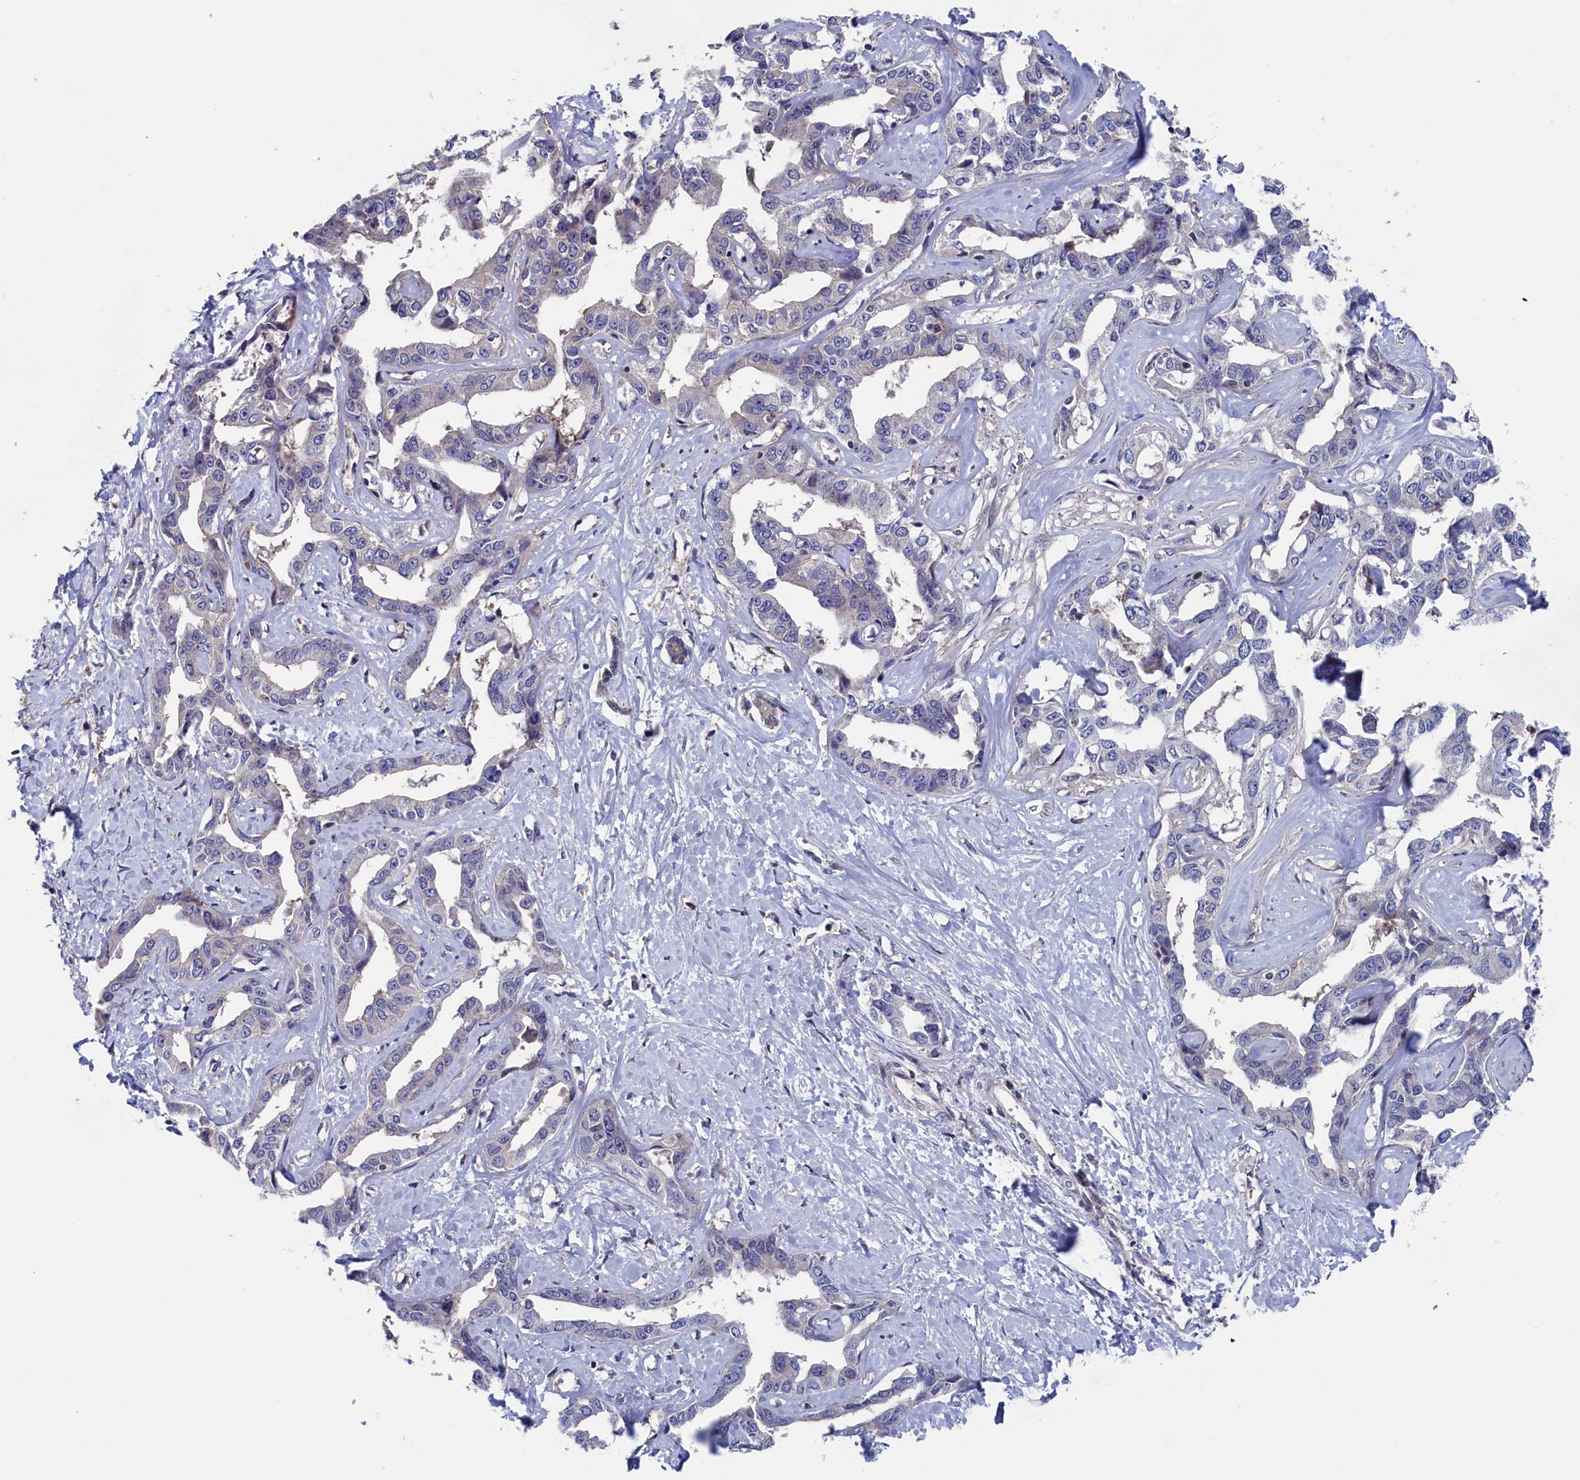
{"staining": {"intensity": "negative", "quantity": "none", "location": "none"}, "tissue": "liver cancer", "cell_type": "Tumor cells", "image_type": "cancer", "snomed": [{"axis": "morphology", "description": "Cholangiocarcinoma"}, {"axis": "topography", "description": "Liver"}], "caption": "This histopathology image is of liver cancer (cholangiocarcinoma) stained with immunohistochemistry to label a protein in brown with the nuclei are counter-stained blue. There is no positivity in tumor cells.", "gene": "SPATA13", "patient": {"sex": "male", "age": 59}}